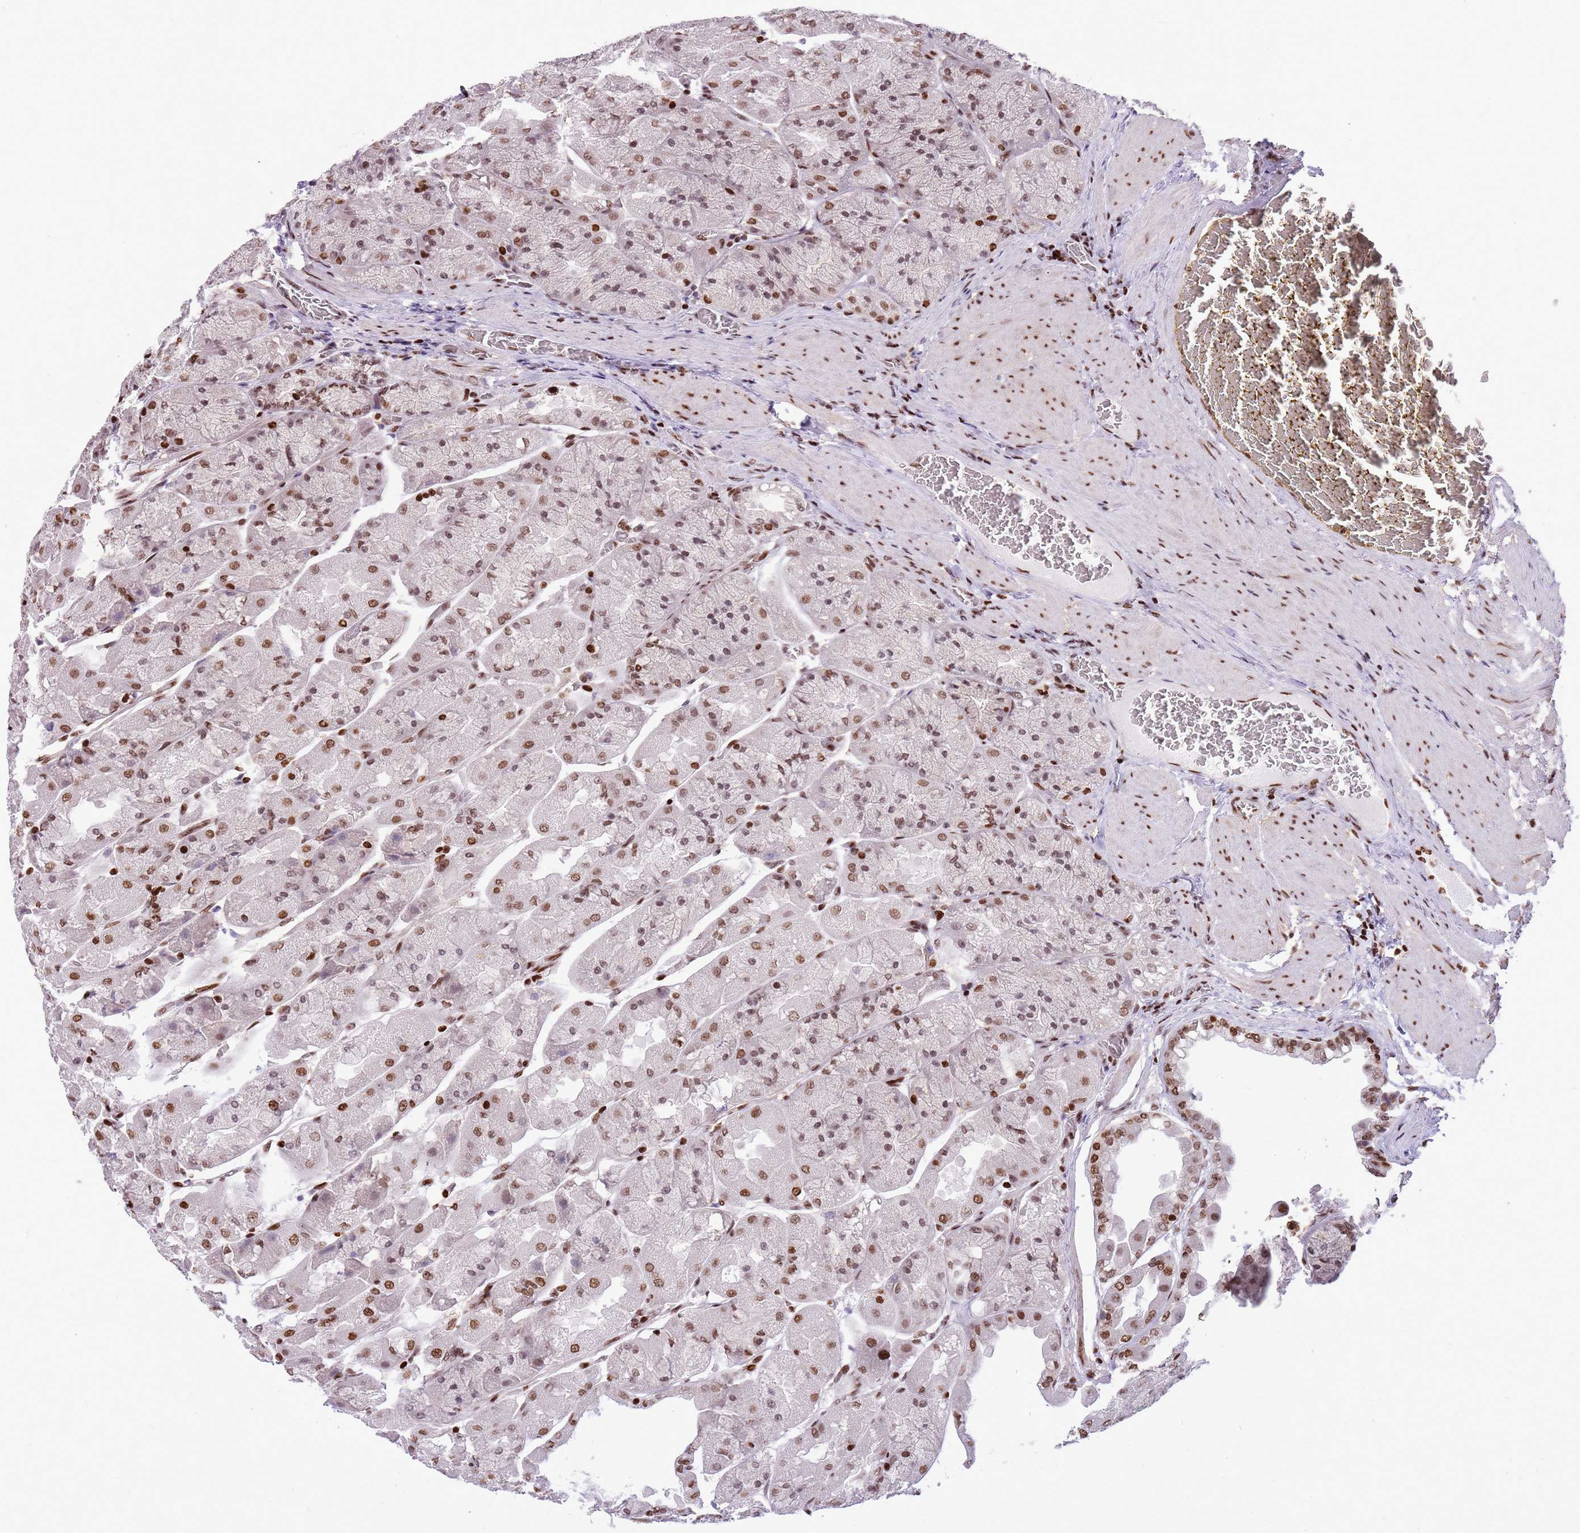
{"staining": {"intensity": "strong", "quantity": "25%-75%", "location": "nuclear"}, "tissue": "stomach", "cell_type": "Glandular cells", "image_type": "normal", "snomed": [{"axis": "morphology", "description": "Normal tissue, NOS"}, {"axis": "topography", "description": "Stomach"}], "caption": "Normal stomach was stained to show a protein in brown. There is high levels of strong nuclear staining in approximately 25%-75% of glandular cells. (IHC, brightfield microscopy, high magnification).", "gene": "WASHC4", "patient": {"sex": "female", "age": 61}}